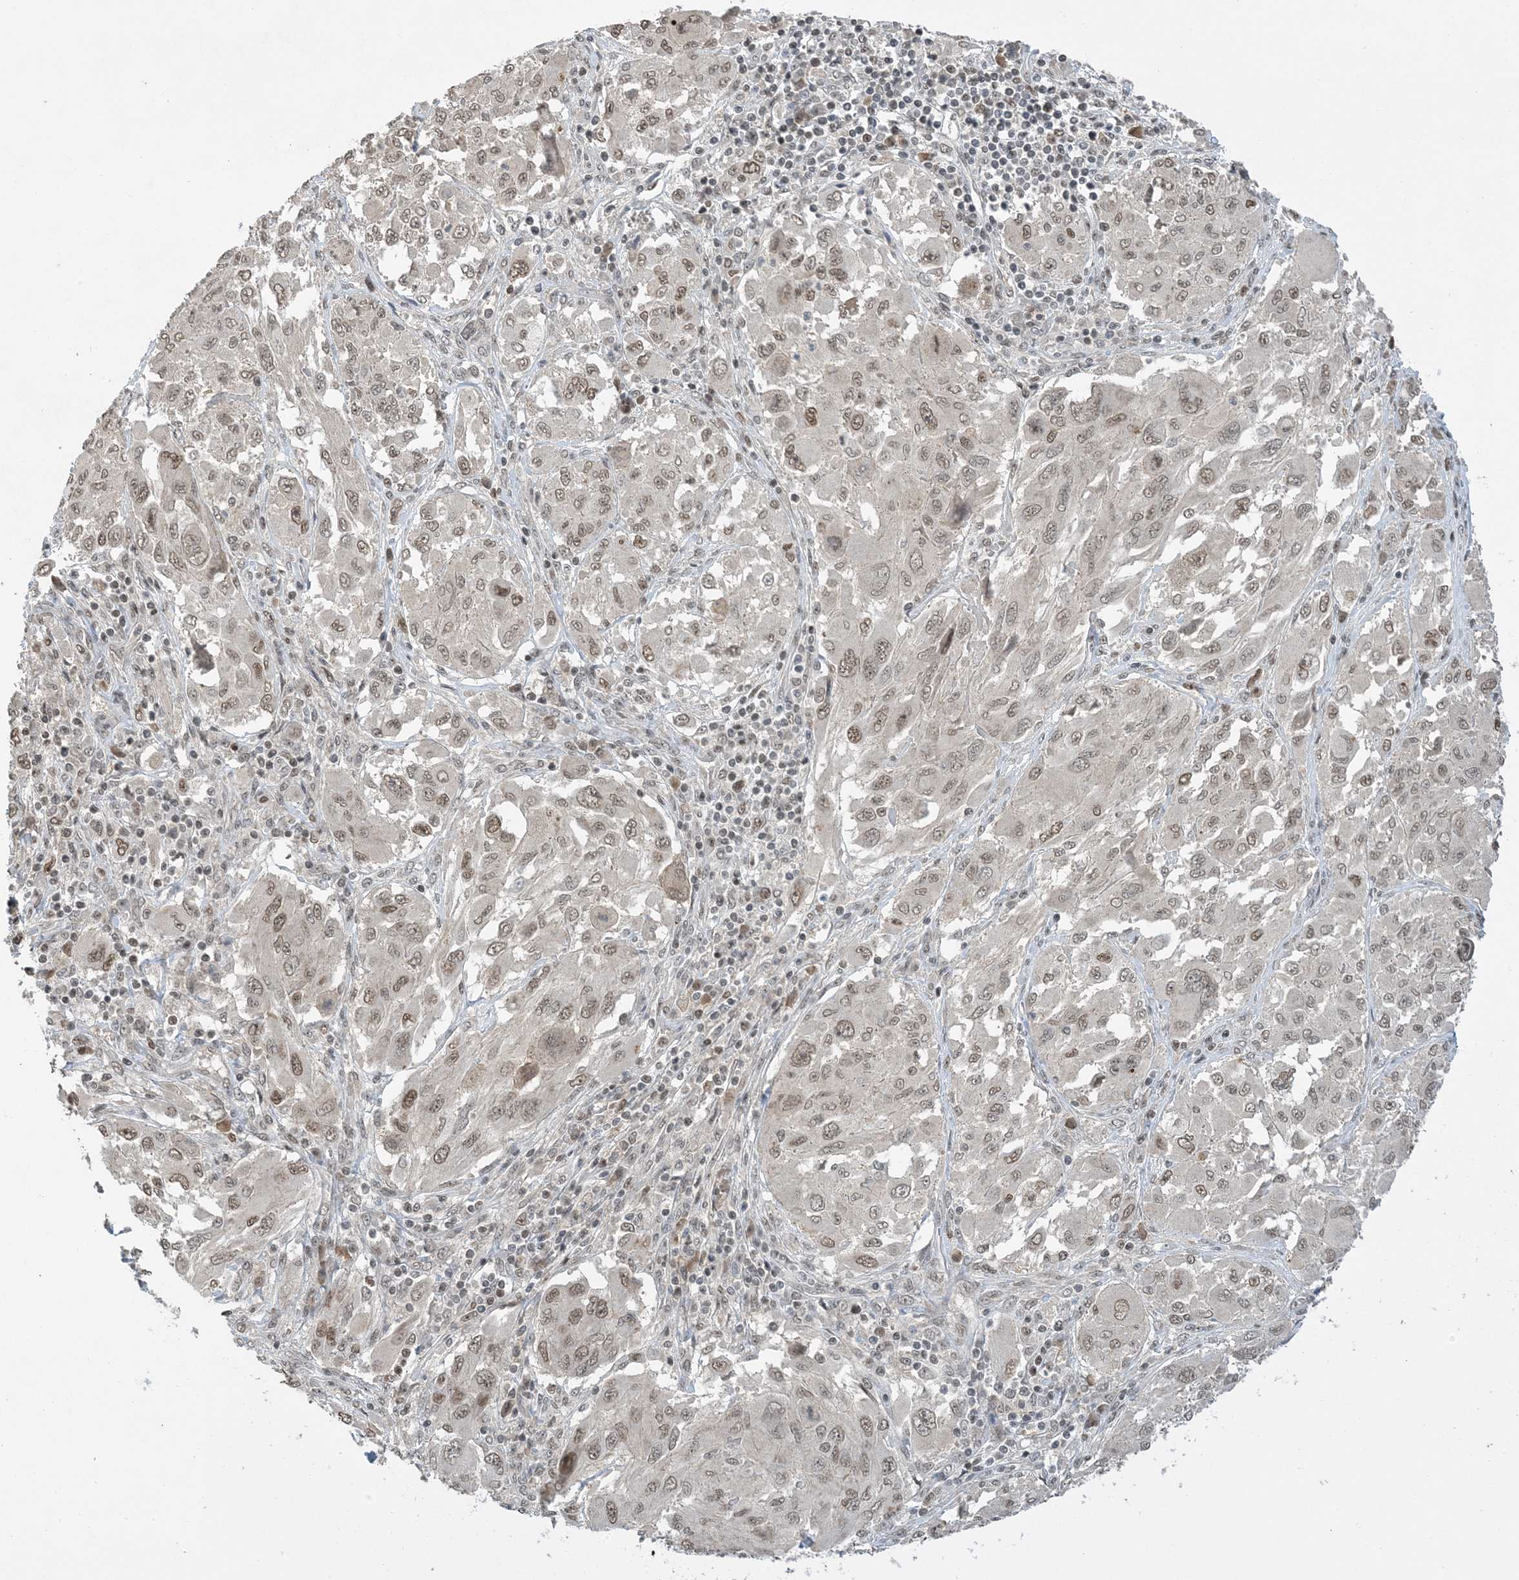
{"staining": {"intensity": "moderate", "quantity": "25%-75%", "location": "nuclear"}, "tissue": "melanoma", "cell_type": "Tumor cells", "image_type": "cancer", "snomed": [{"axis": "morphology", "description": "Malignant melanoma, NOS"}, {"axis": "topography", "description": "Skin"}], "caption": "This is a photomicrograph of immunohistochemistry staining of melanoma, which shows moderate staining in the nuclear of tumor cells.", "gene": "ACYP2", "patient": {"sex": "female", "age": 91}}